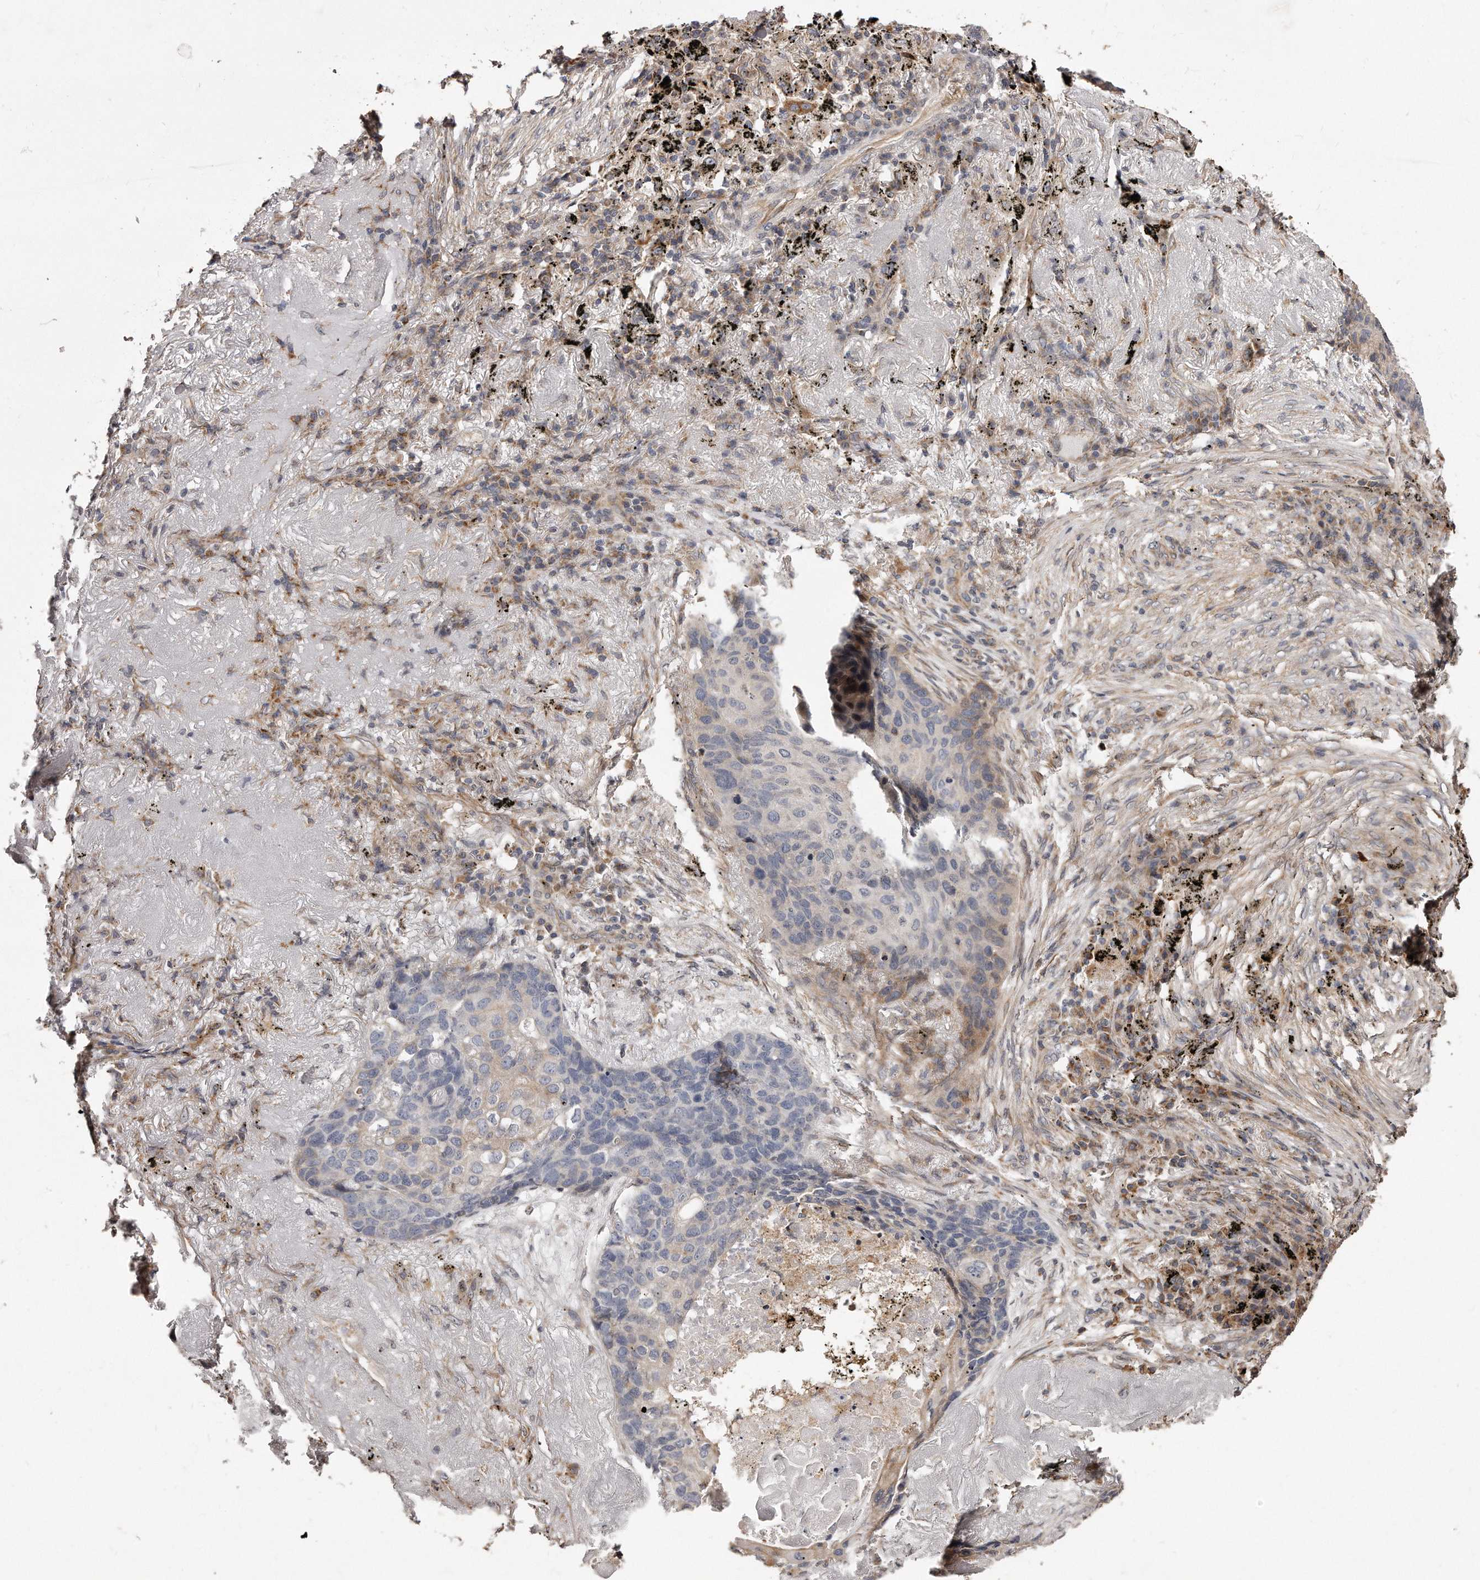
{"staining": {"intensity": "weak", "quantity": "25%-75%", "location": "cytoplasmic/membranous"}, "tissue": "lung cancer", "cell_type": "Tumor cells", "image_type": "cancer", "snomed": [{"axis": "morphology", "description": "Squamous cell carcinoma, NOS"}, {"axis": "topography", "description": "Lung"}], "caption": "An image of human lung squamous cell carcinoma stained for a protein exhibits weak cytoplasmic/membranous brown staining in tumor cells. The staining is performed using DAB (3,3'-diaminobenzidine) brown chromogen to label protein expression. The nuclei are counter-stained blue using hematoxylin.", "gene": "TRAPPC14", "patient": {"sex": "female", "age": 63}}